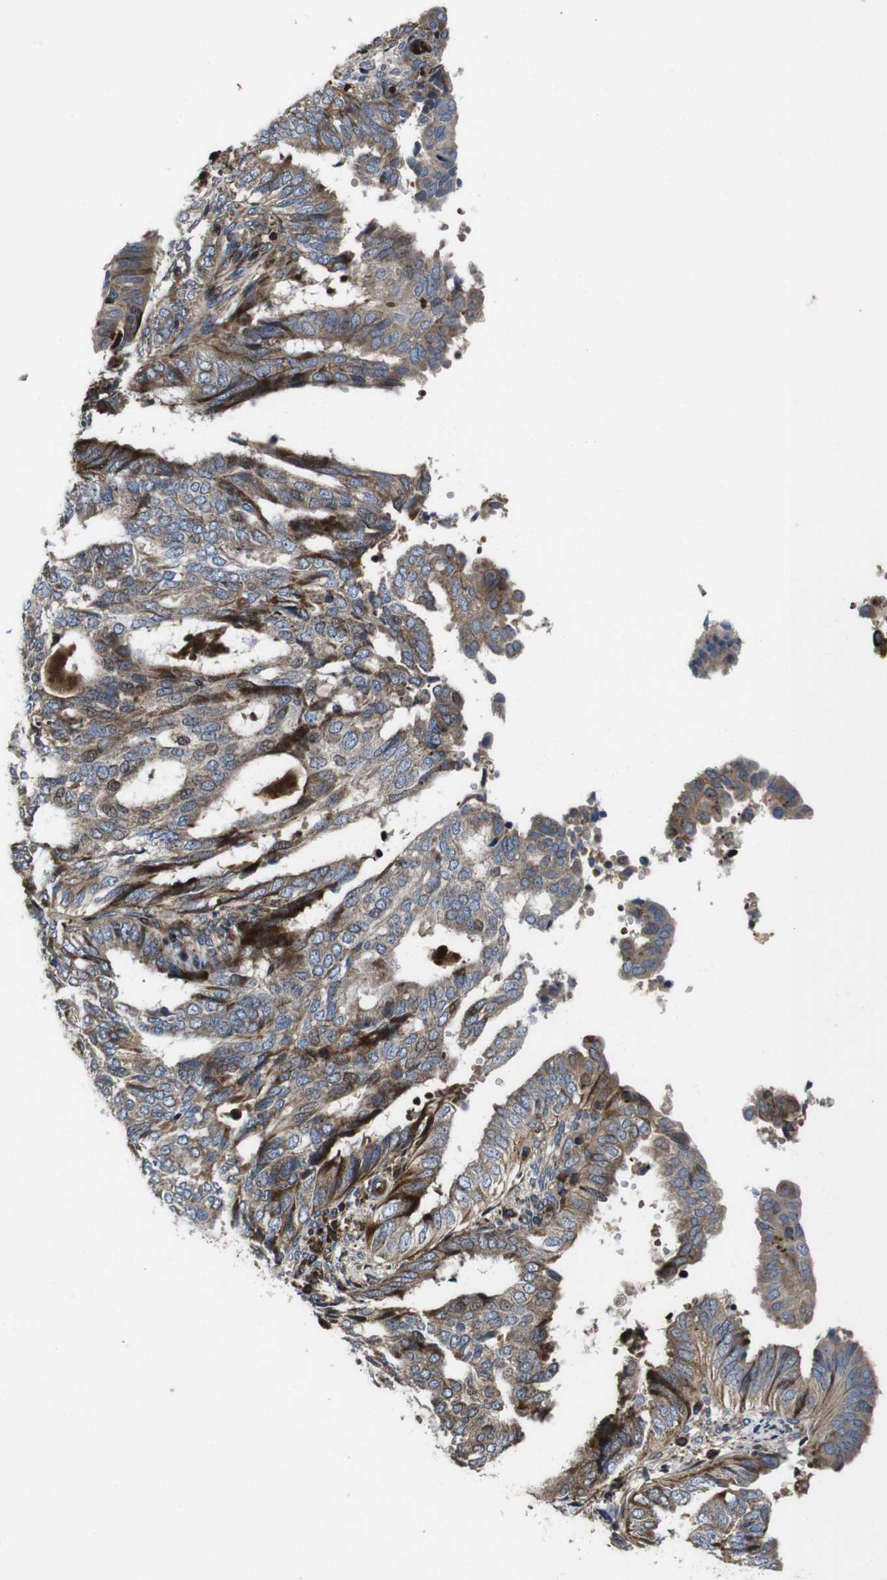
{"staining": {"intensity": "moderate", "quantity": ">75%", "location": "cytoplasmic/membranous"}, "tissue": "endometrial cancer", "cell_type": "Tumor cells", "image_type": "cancer", "snomed": [{"axis": "morphology", "description": "Adenocarcinoma, NOS"}, {"axis": "topography", "description": "Endometrium"}], "caption": "The photomicrograph reveals a brown stain indicating the presence of a protein in the cytoplasmic/membranous of tumor cells in endometrial cancer. (brown staining indicates protein expression, while blue staining denotes nuclei).", "gene": "SMYD3", "patient": {"sex": "female", "age": 58}}